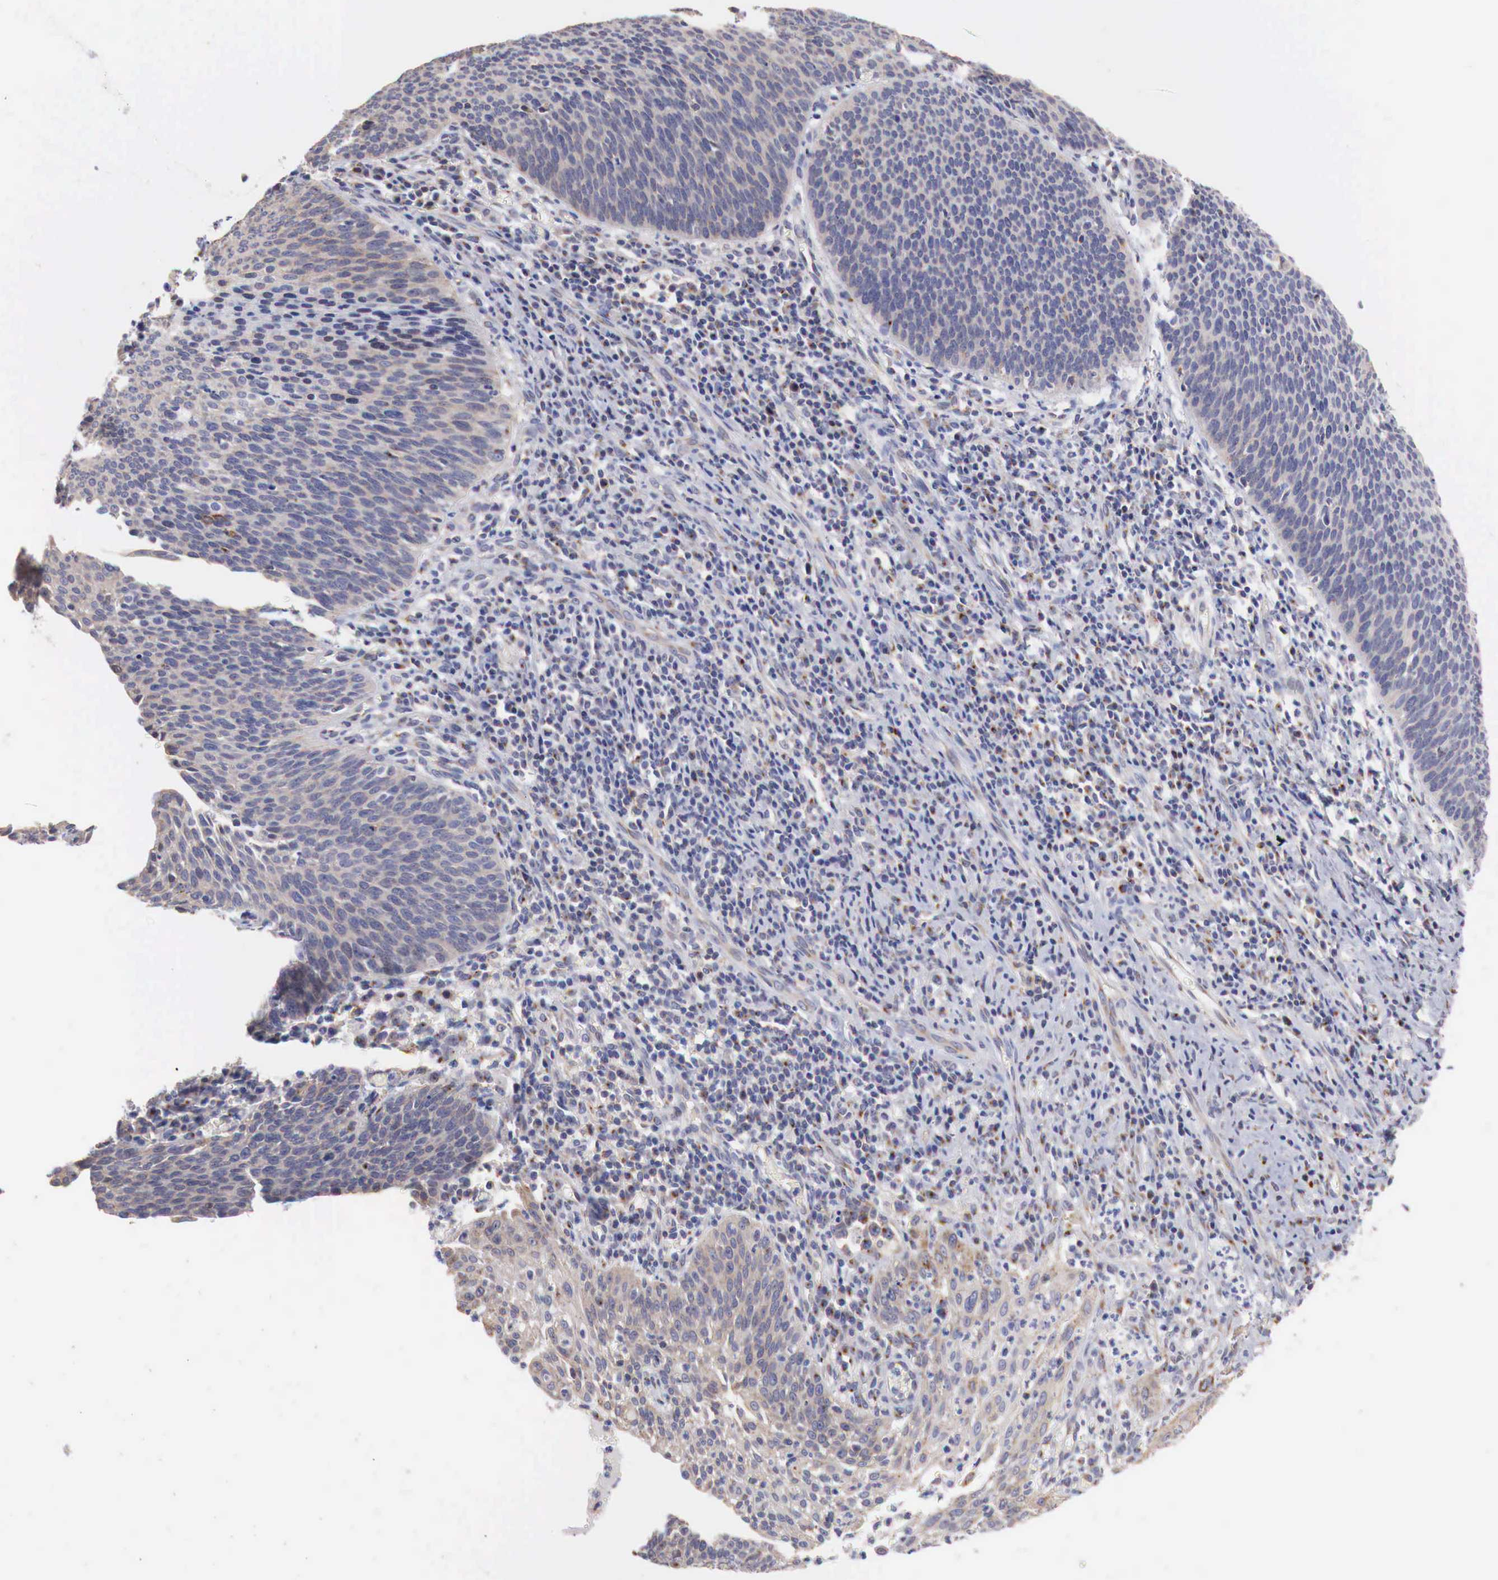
{"staining": {"intensity": "weak", "quantity": "25%-75%", "location": "cytoplasmic/membranous"}, "tissue": "cervical cancer", "cell_type": "Tumor cells", "image_type": "cancer", "snomed": [{"axis": "morphology", "description": "Squamous cell carcinoma, NOS"}, {"axis": "topography", "description": "Cervix"}], "caption": "Weak cytoplasmic/membranous staining is appreciated in approximately 25%-75% of tumor cells in cervical cancer (squamous cell carcinoma).", "gene": "SYAP1", "patient": {"sex": "female", "age": 41}}